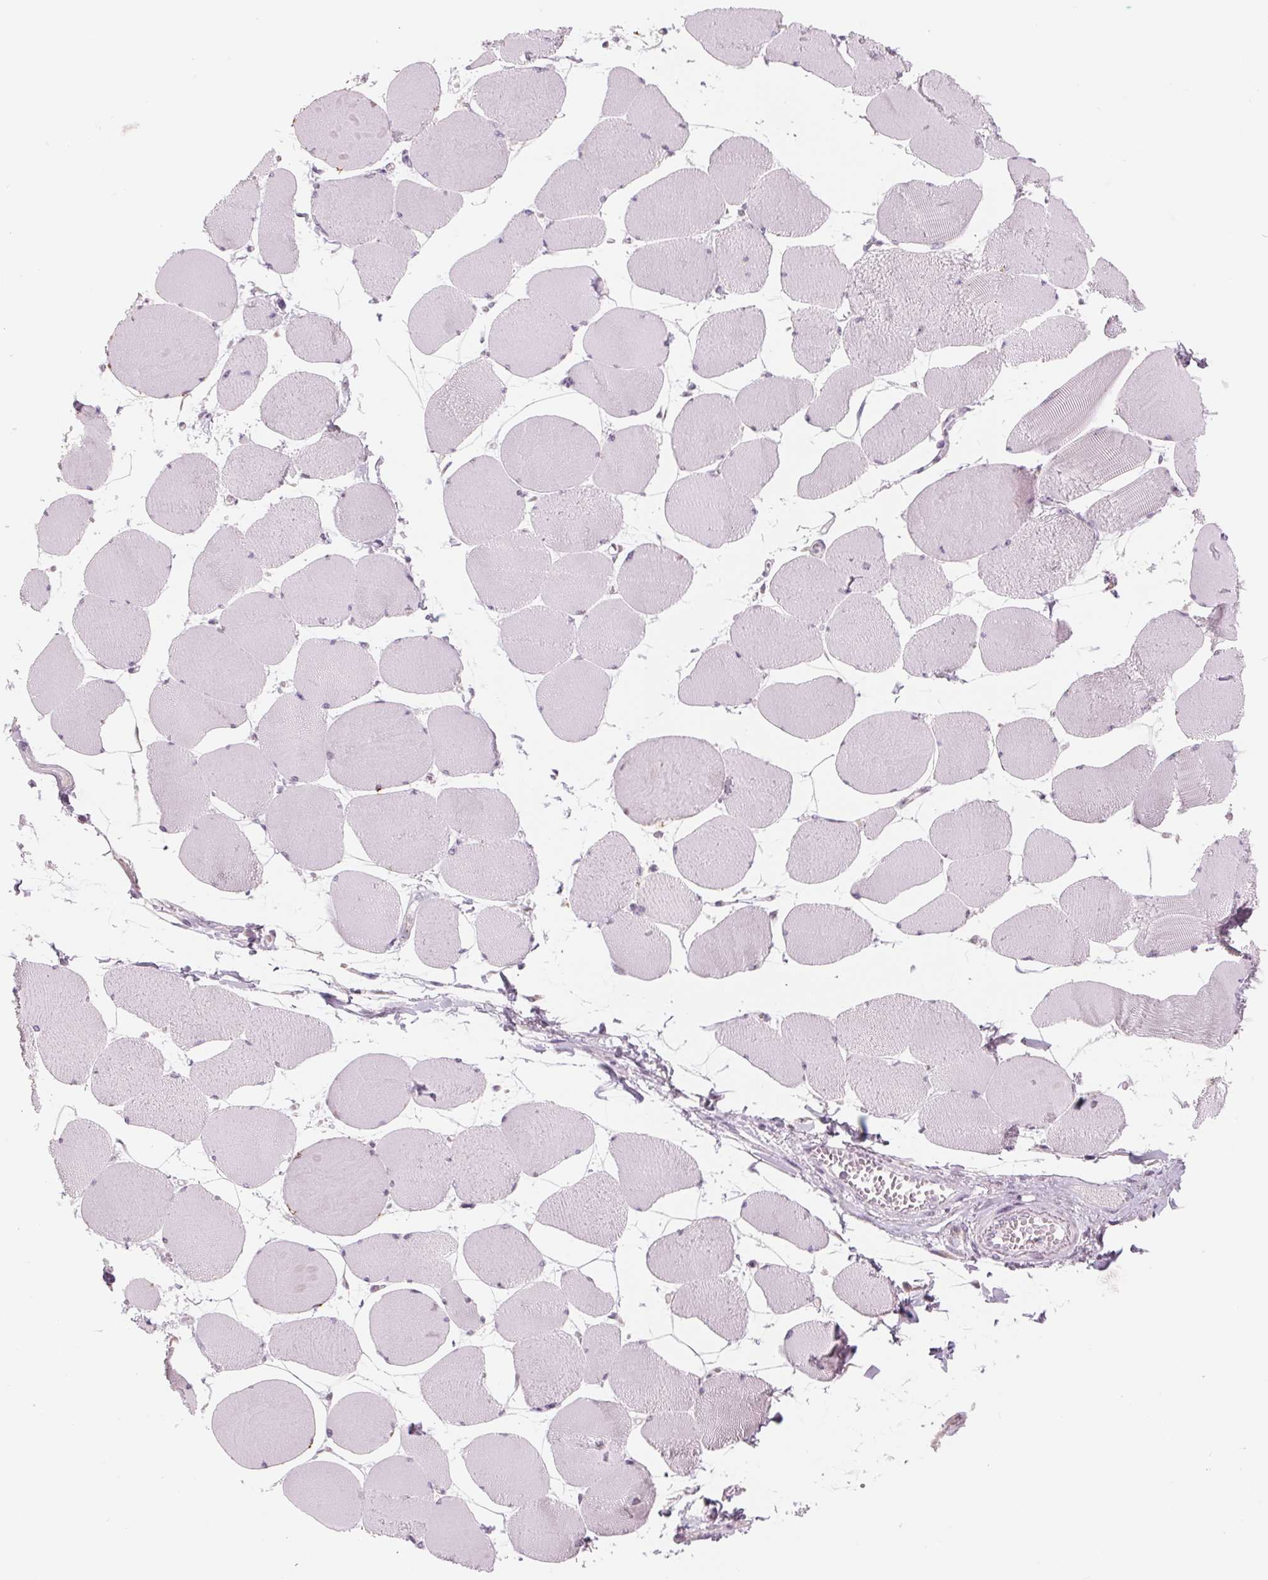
{"staining": {"intensity": "negative", "quantity": "none", "location": "none"}, "tissue": "skeletal muscle", "cell_type": "Myocytes", "image_type": "normal", "snomed": [{"axis": "morphology", "description": "Normal tissue, NOS"}, {"axis": "topography", "description": "Skeletal muscle"}], "caption": "Immunohistochemistry (IHC) of unremarkable human skeletal muscle demonstrates no staining in myocytes. (DAB IHC with hematoxylin counter stain).", "gene": "IL9R", "patient": {"sex": "female", "age": 75}}